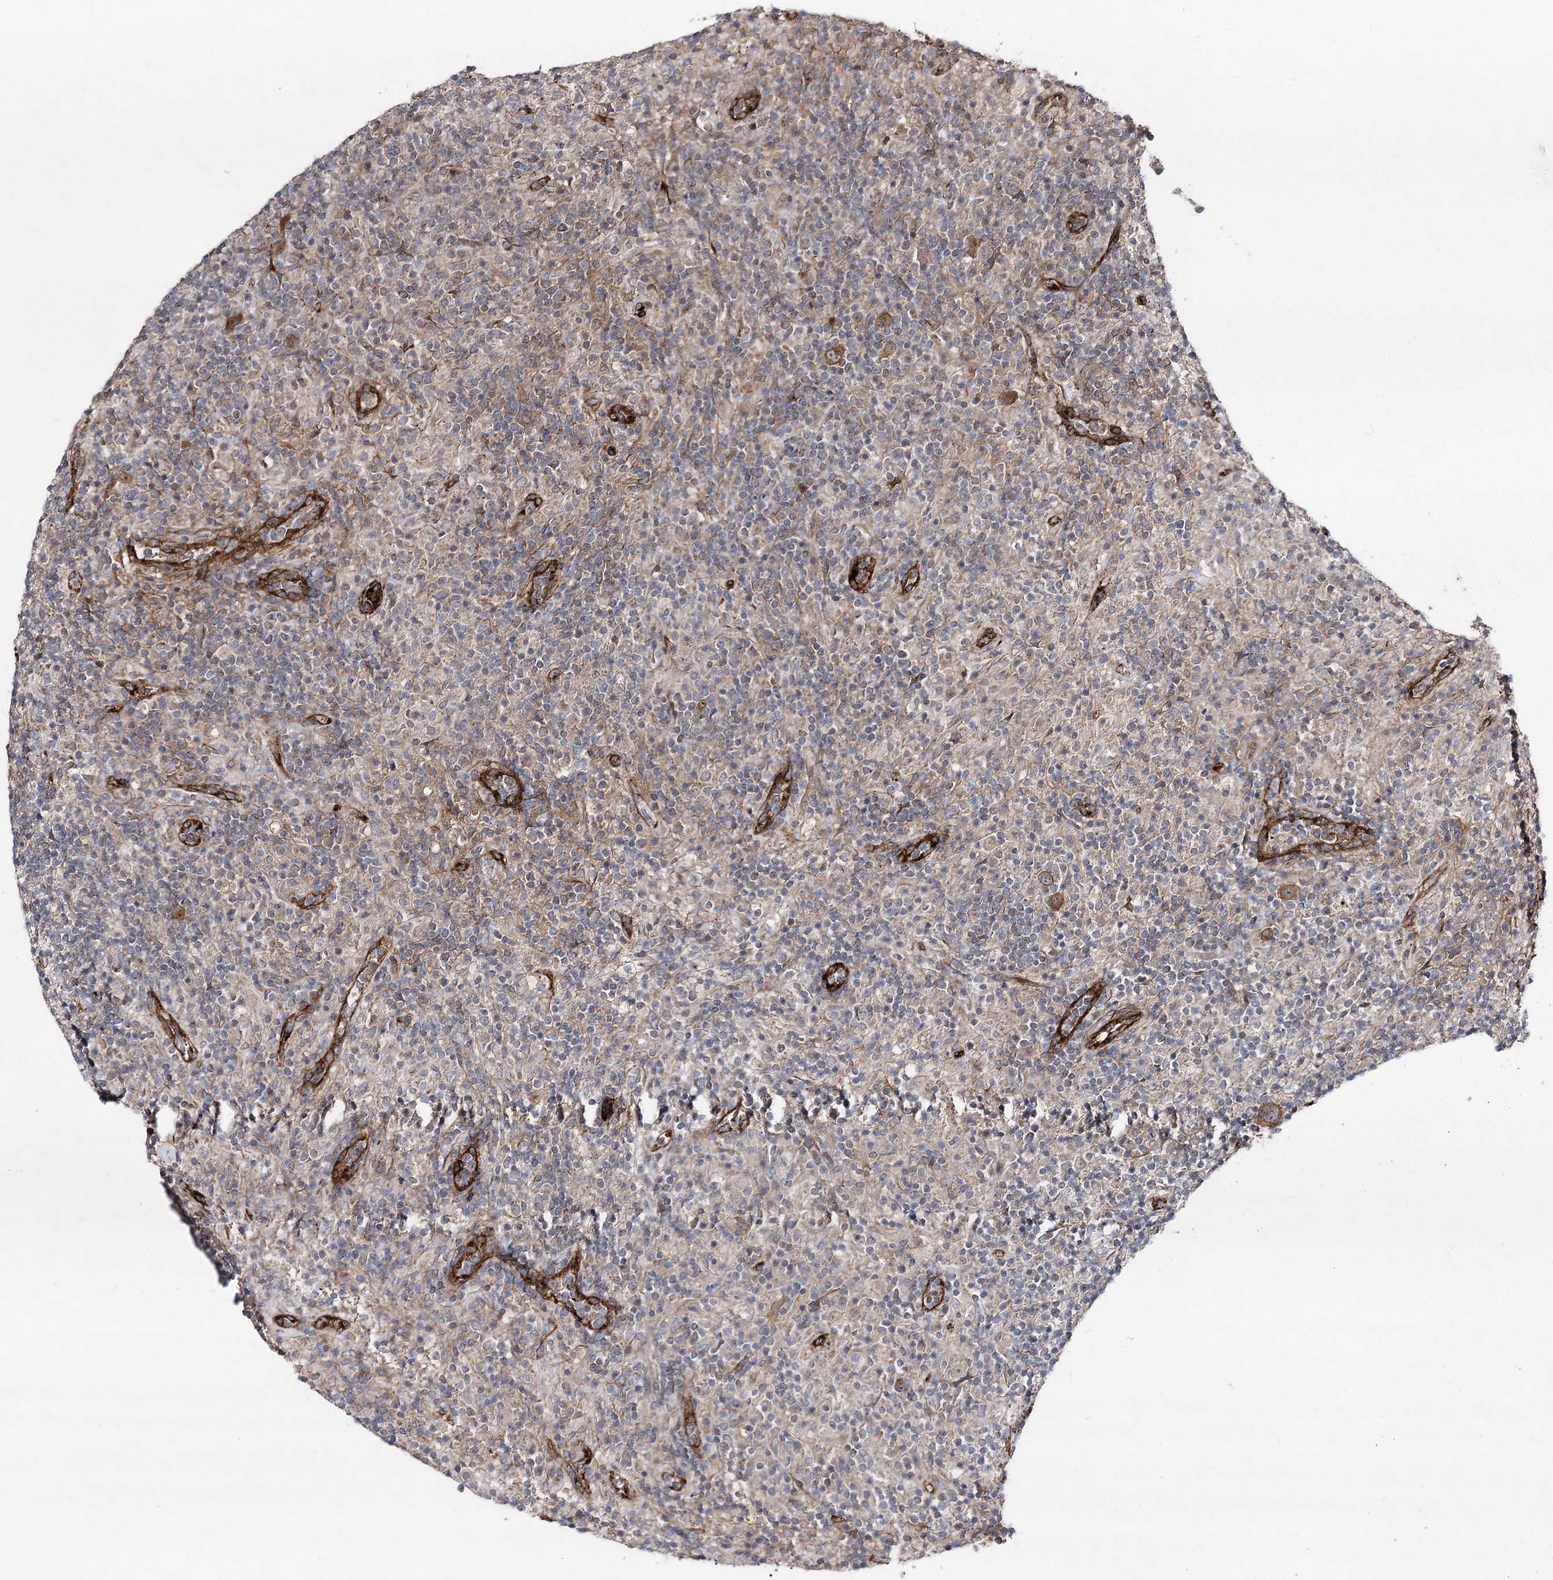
{"staining": {"intensity": "moderate", "quantity": ">75%", "location": "cytoplasmic/membranous"}, "tissue": "lymphoma", "cell_type": "Tumor cells", "image_type": "cancer", "snomed": [{"axis": "morphology", "description": "Hodgkin's disease, NOS"}, {"axis": "topography", "description": "Lymph node"}], "caption": "Human lymphoma stained with a brown dye displays moderate cytoplasmic/membranous positive expression in approximately >75% of tumor cells.", "gene": "MIB1", "patient": {"sex": "male", "age": 70}}